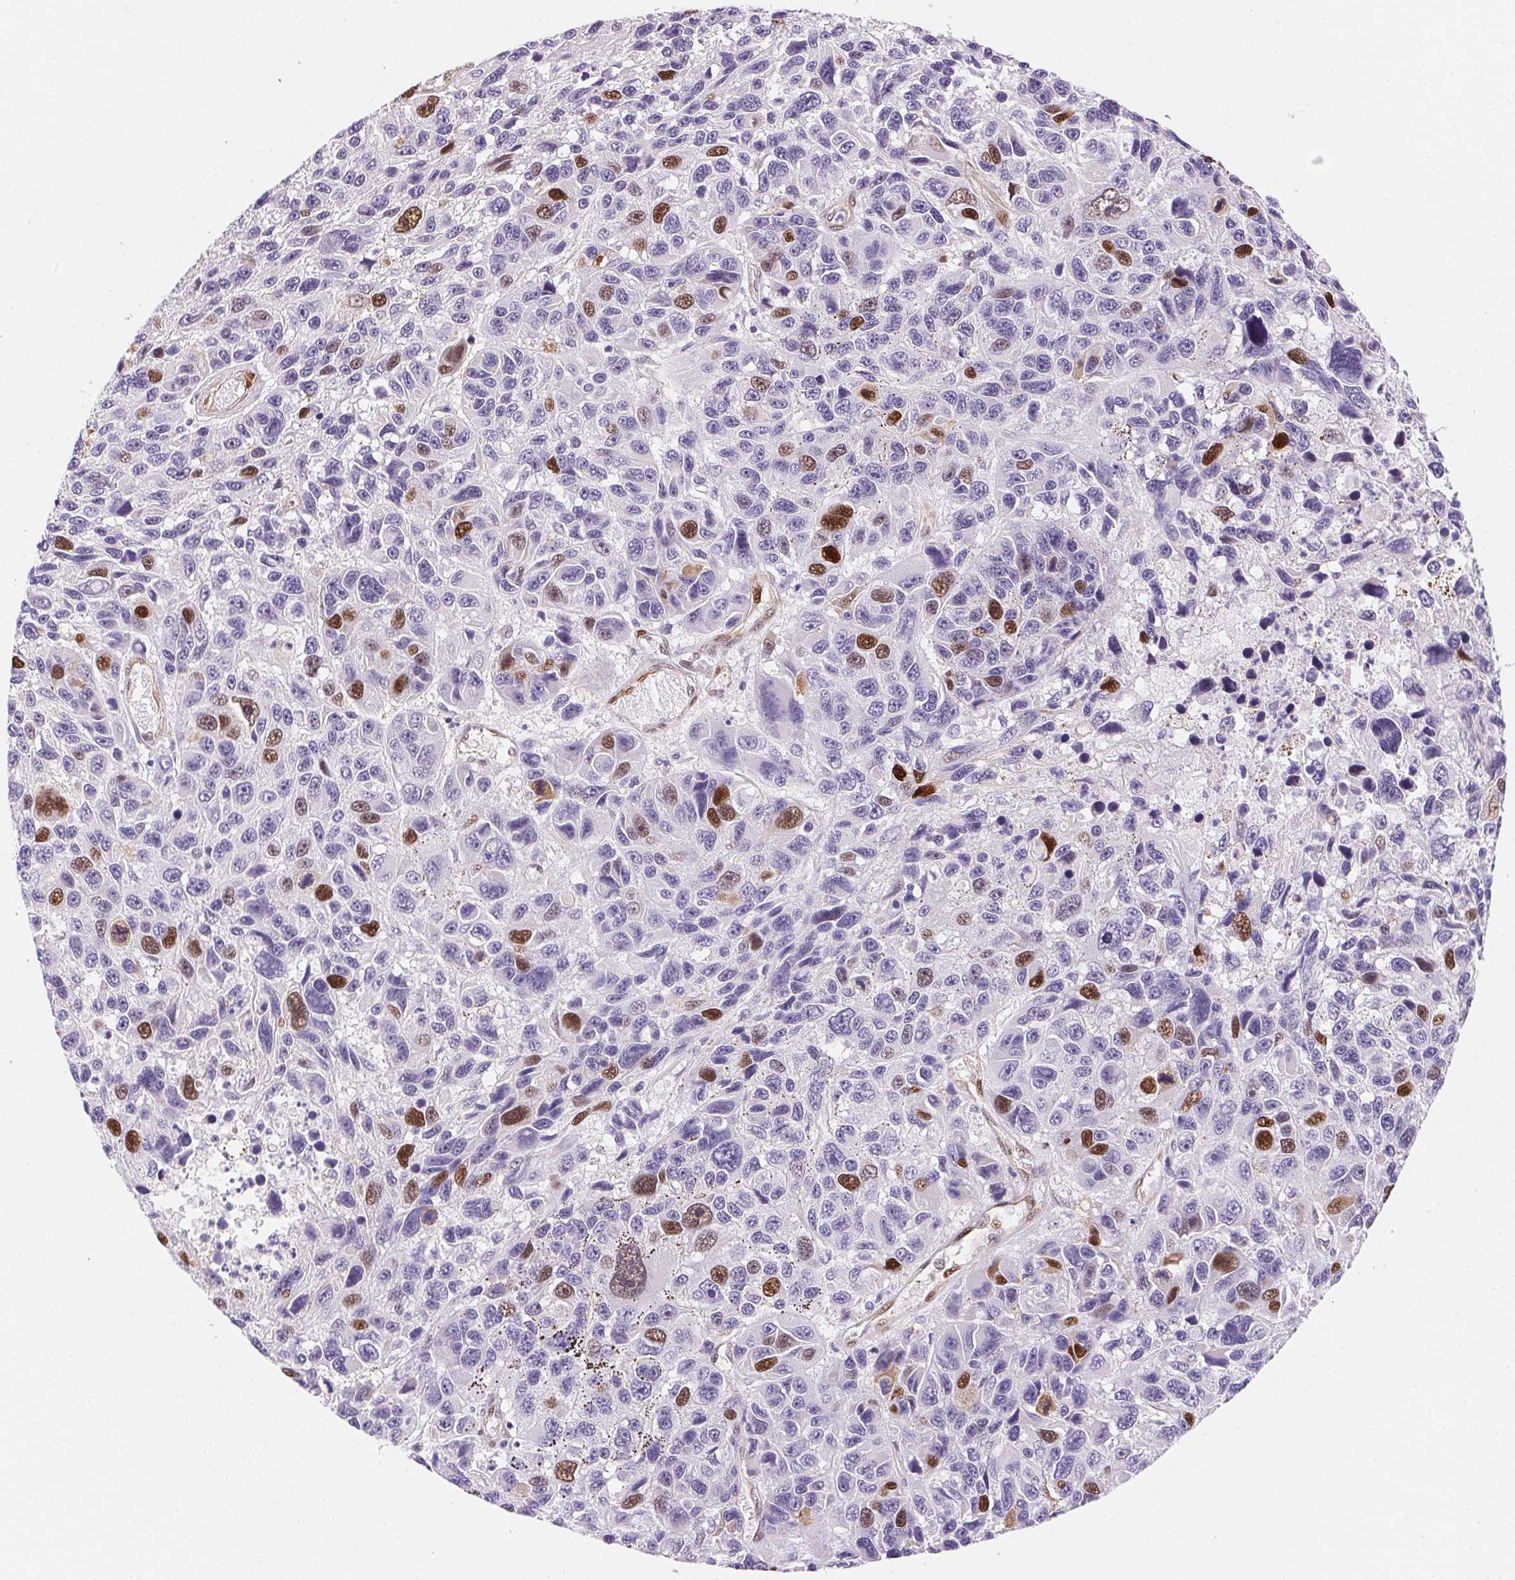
{"staining": {"intensity": "strong", "quantity": "<25%", "location": "nuclear"}, "tissue": "melanoma", "cell_type": "Tumor cells", "image_type": "cancer", "snomed": [{"axis": "morphology", "description": "Malignant melanoma, NOS"}, {"axis": "topography", "description": "Skin"}], "caption": "This is a photomicrograph of immunohistochemistry (IHC) staining of melanoma, which shows strong expression in the nuclear of tumor cells.", "gene": "SMTN", "patient": {"sex": "male", "age": 53}}